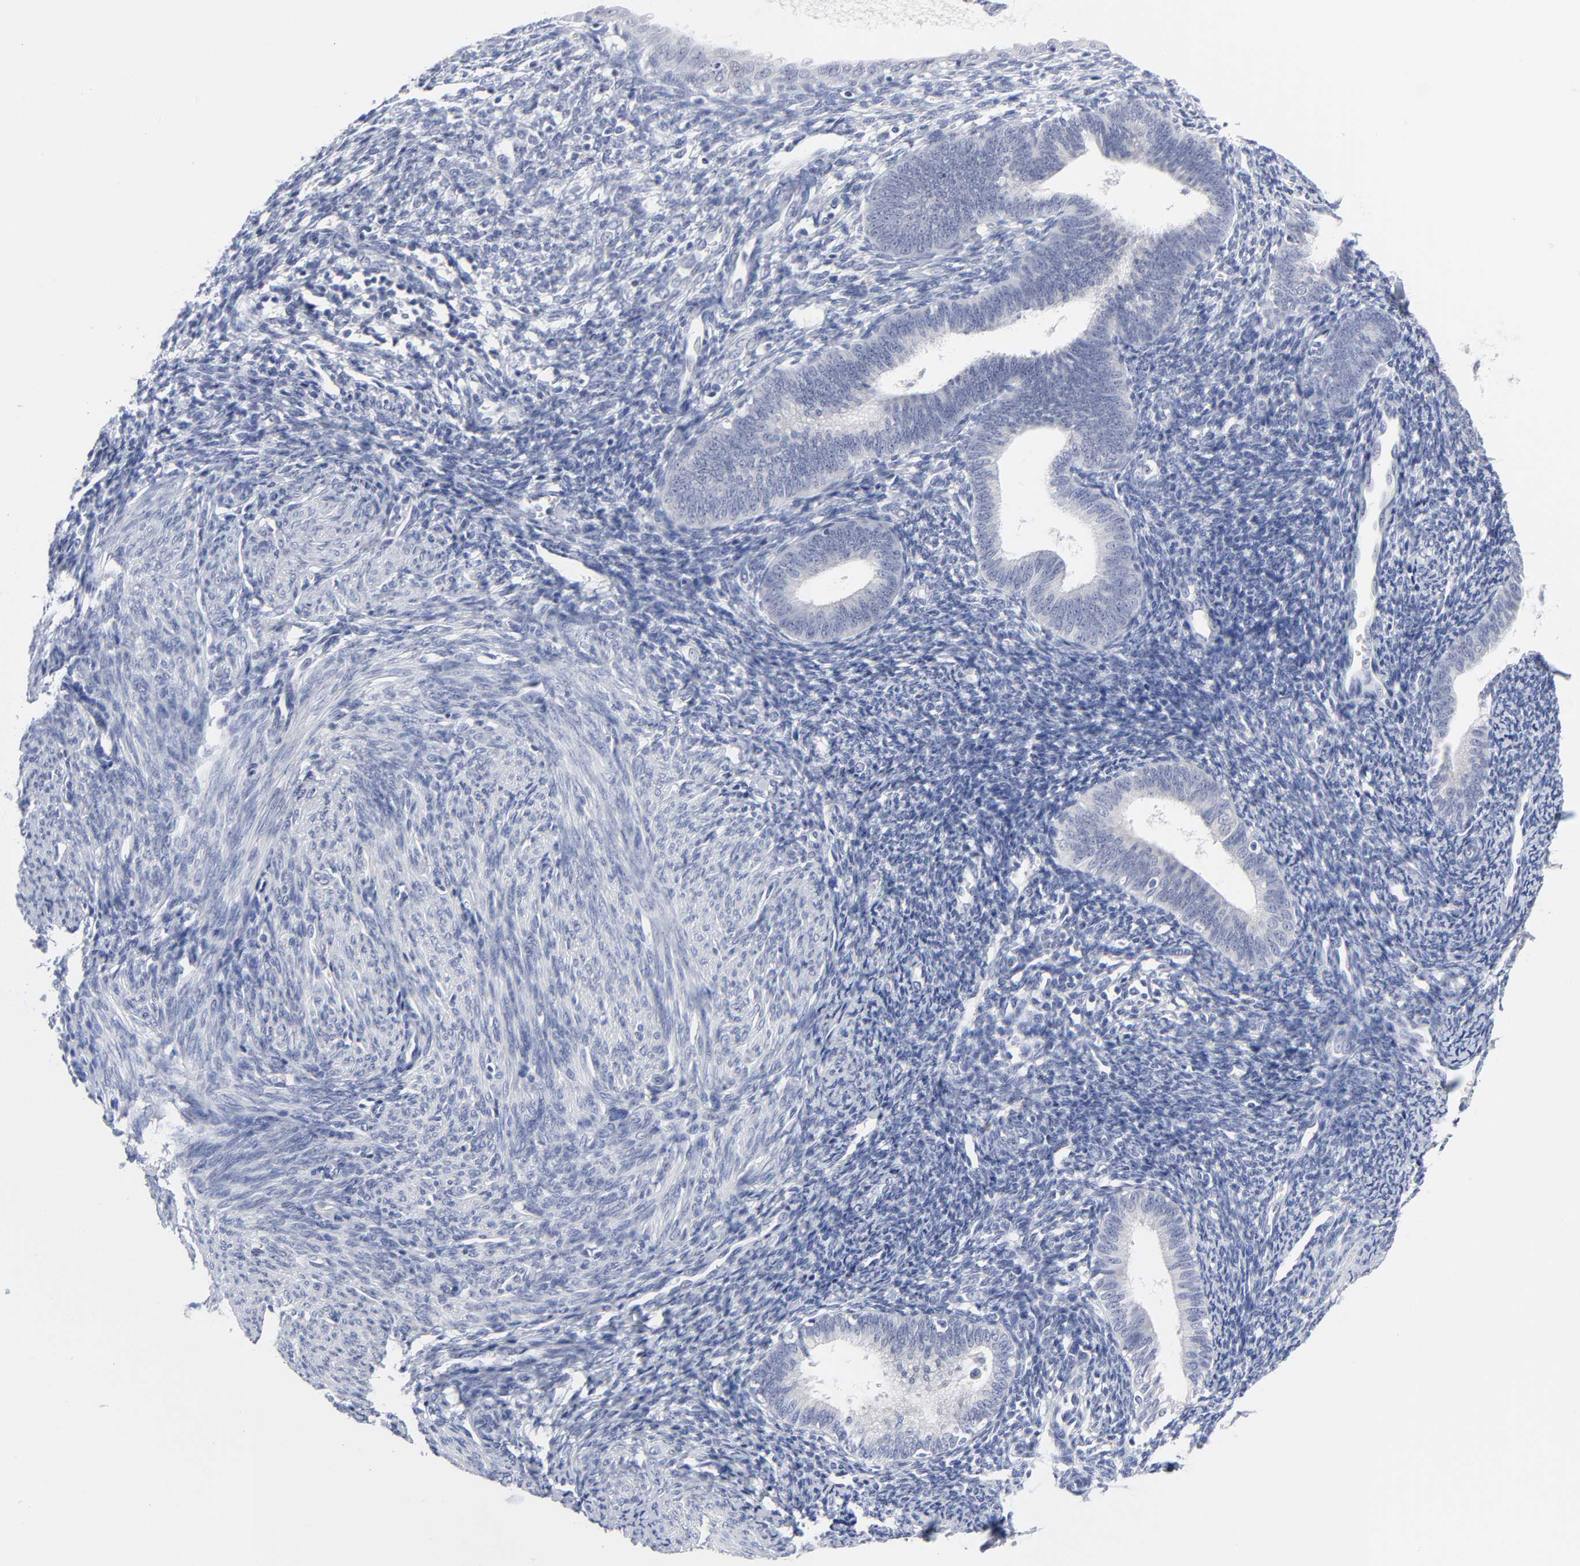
{"staining": {"intensity": "negative", "quantity": "none", "location": "none"}, "tissue": "endometrium", "cell_type": "Cells in endometrial stroma", "image_type": "normal", "snomed": [{"axis": "morphology", "description": "Normal tissue, NOS"}, {"axis": "topography", "description": "Smooth muscle"}, {"axis": "topography", "description": "Endometrium"}], "caption": "Cells in endometrial stroma are negative for brown protein staining in benign endometrium. (Stains: DAB immunohistochemistry (IHC) with hematoxylin counter stain, Microscopy: brightfield microscopy at high magnification).", "gene": "CLEC4G", "patient": {"sex": "female", "age": 57}}